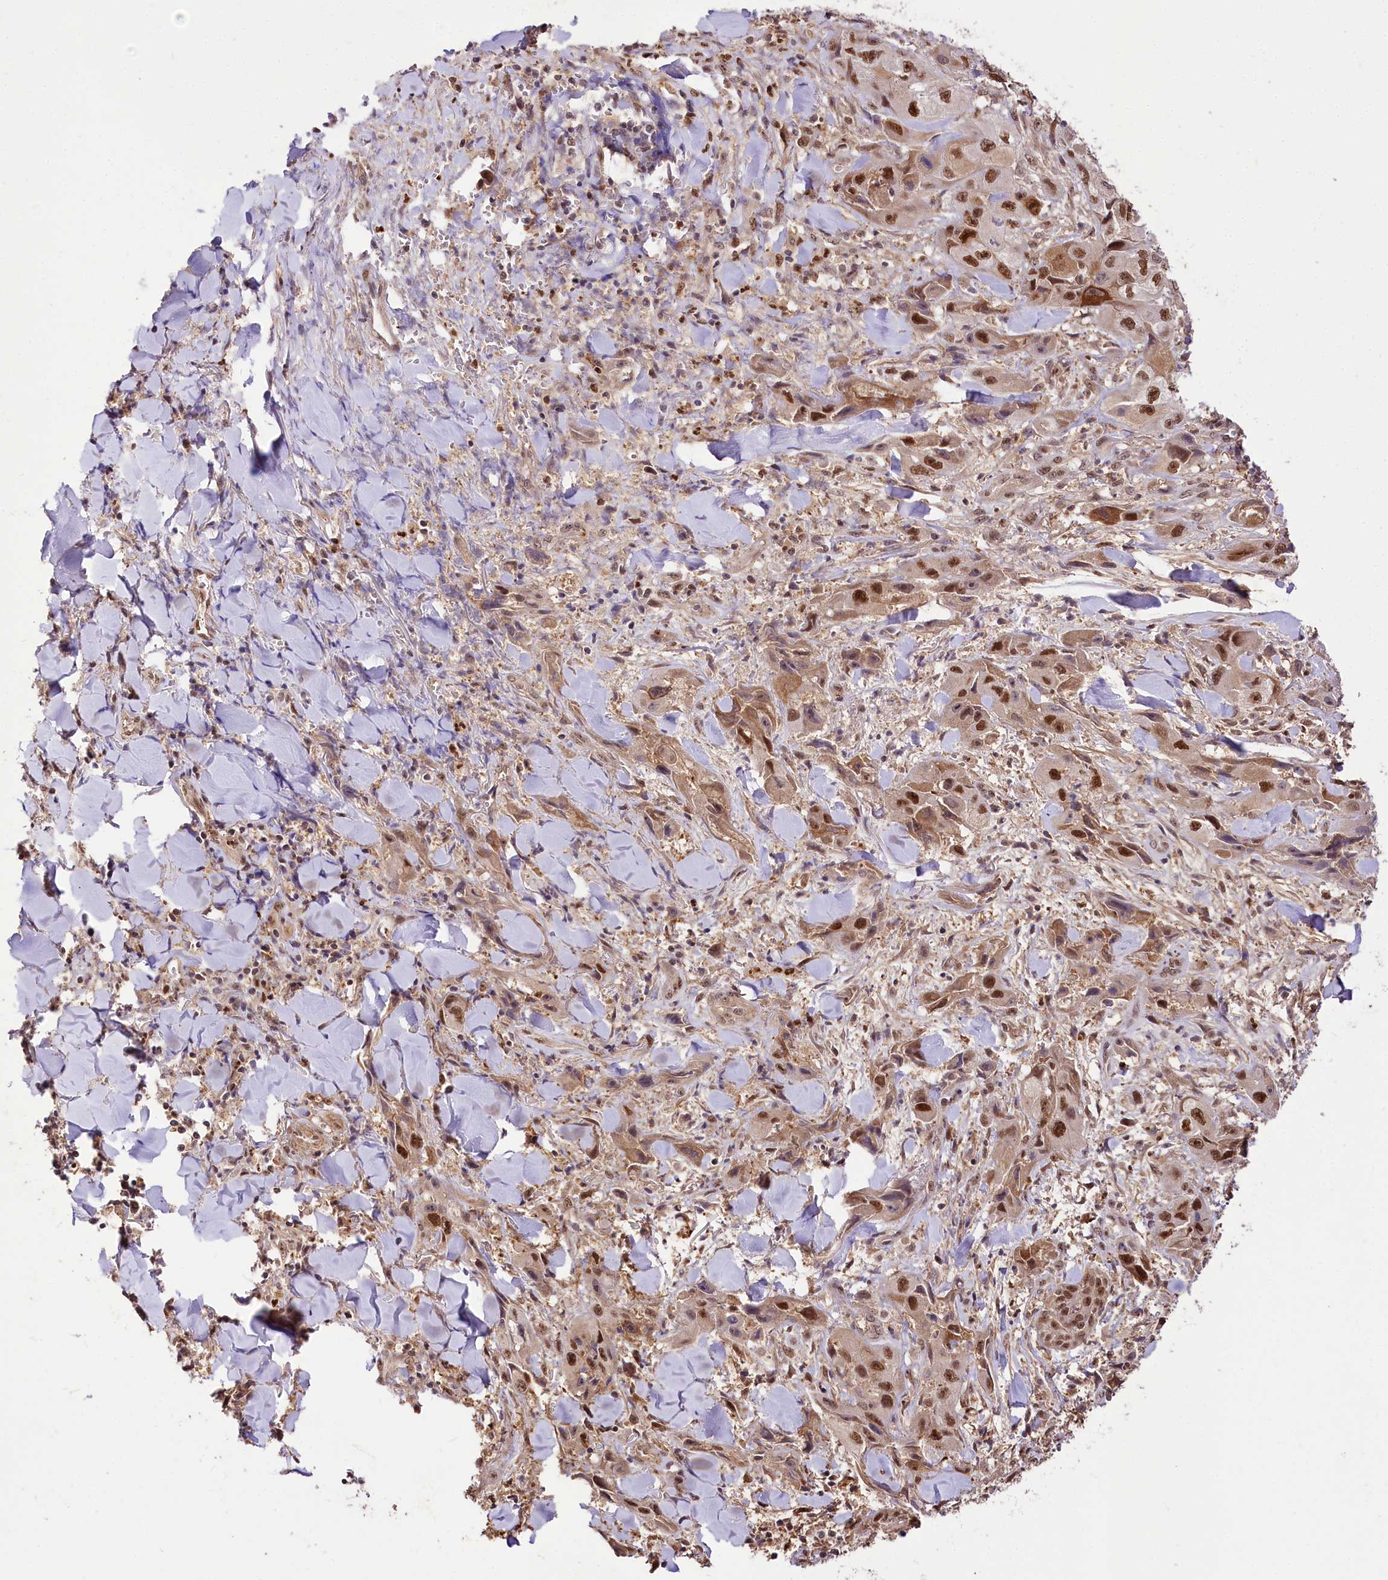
{"staining": {"intensity": "strong", "quantity": ">75%", "location": "nuclear"}, "tissue": "skin cancer", "cell_type": "Tumor cells", "image_type": "cancer", "snomed": [{"axis": "morphology", "description": "Squamous cell carcinoma, NOS"}, {"axis": "topography", "description": "Skin"}, {"axis": "topography", "description": "Subcutis"}], "caption": "Protein expression by IHC displays strong nuclear expression in about >75% of tumor cells in skin squamous cell carcinoma.", "gene": "GNL3L", "patient": {"sex": "male", "age": 73}}